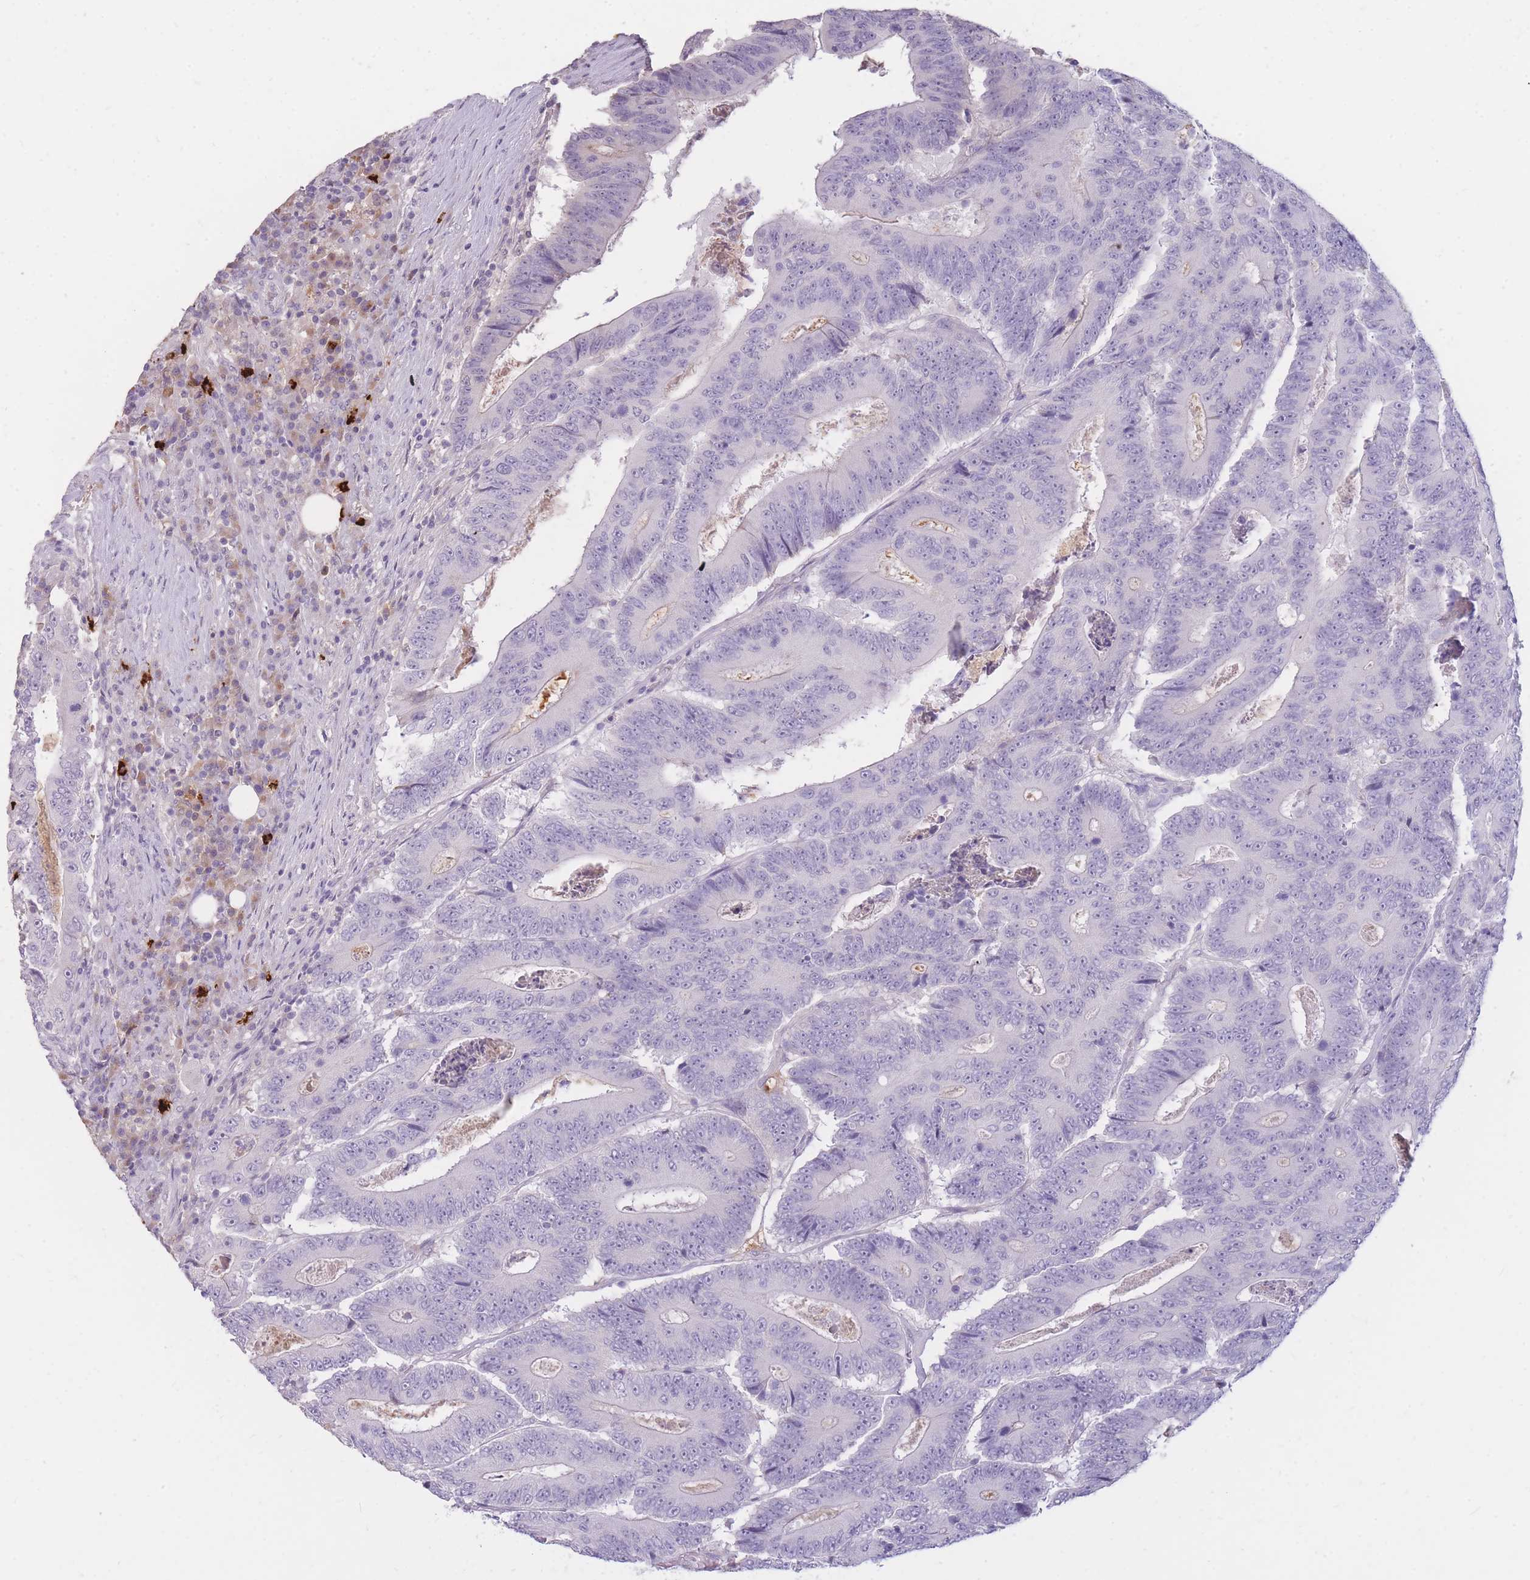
{"staining": {"intensity": "negative", "quantity": "none", "location": "none"}, "tissue": "colorectal cancer", "cell_type": "Tumor cells", "image_type": "cancer", "snomed": [{"axis": "morphology", "description": "Adenocarcinoma, NOS"}, {"axis": "topography", "description": "Colon"}], "caption": "The immunohistochemistry (IHC) photomicrograph has no significant positivity in tumor cells of adenocarcinoma (colorectal) tissue.", "gene": "TPSD1", "patient": {"sex": "male", "age": 83}}